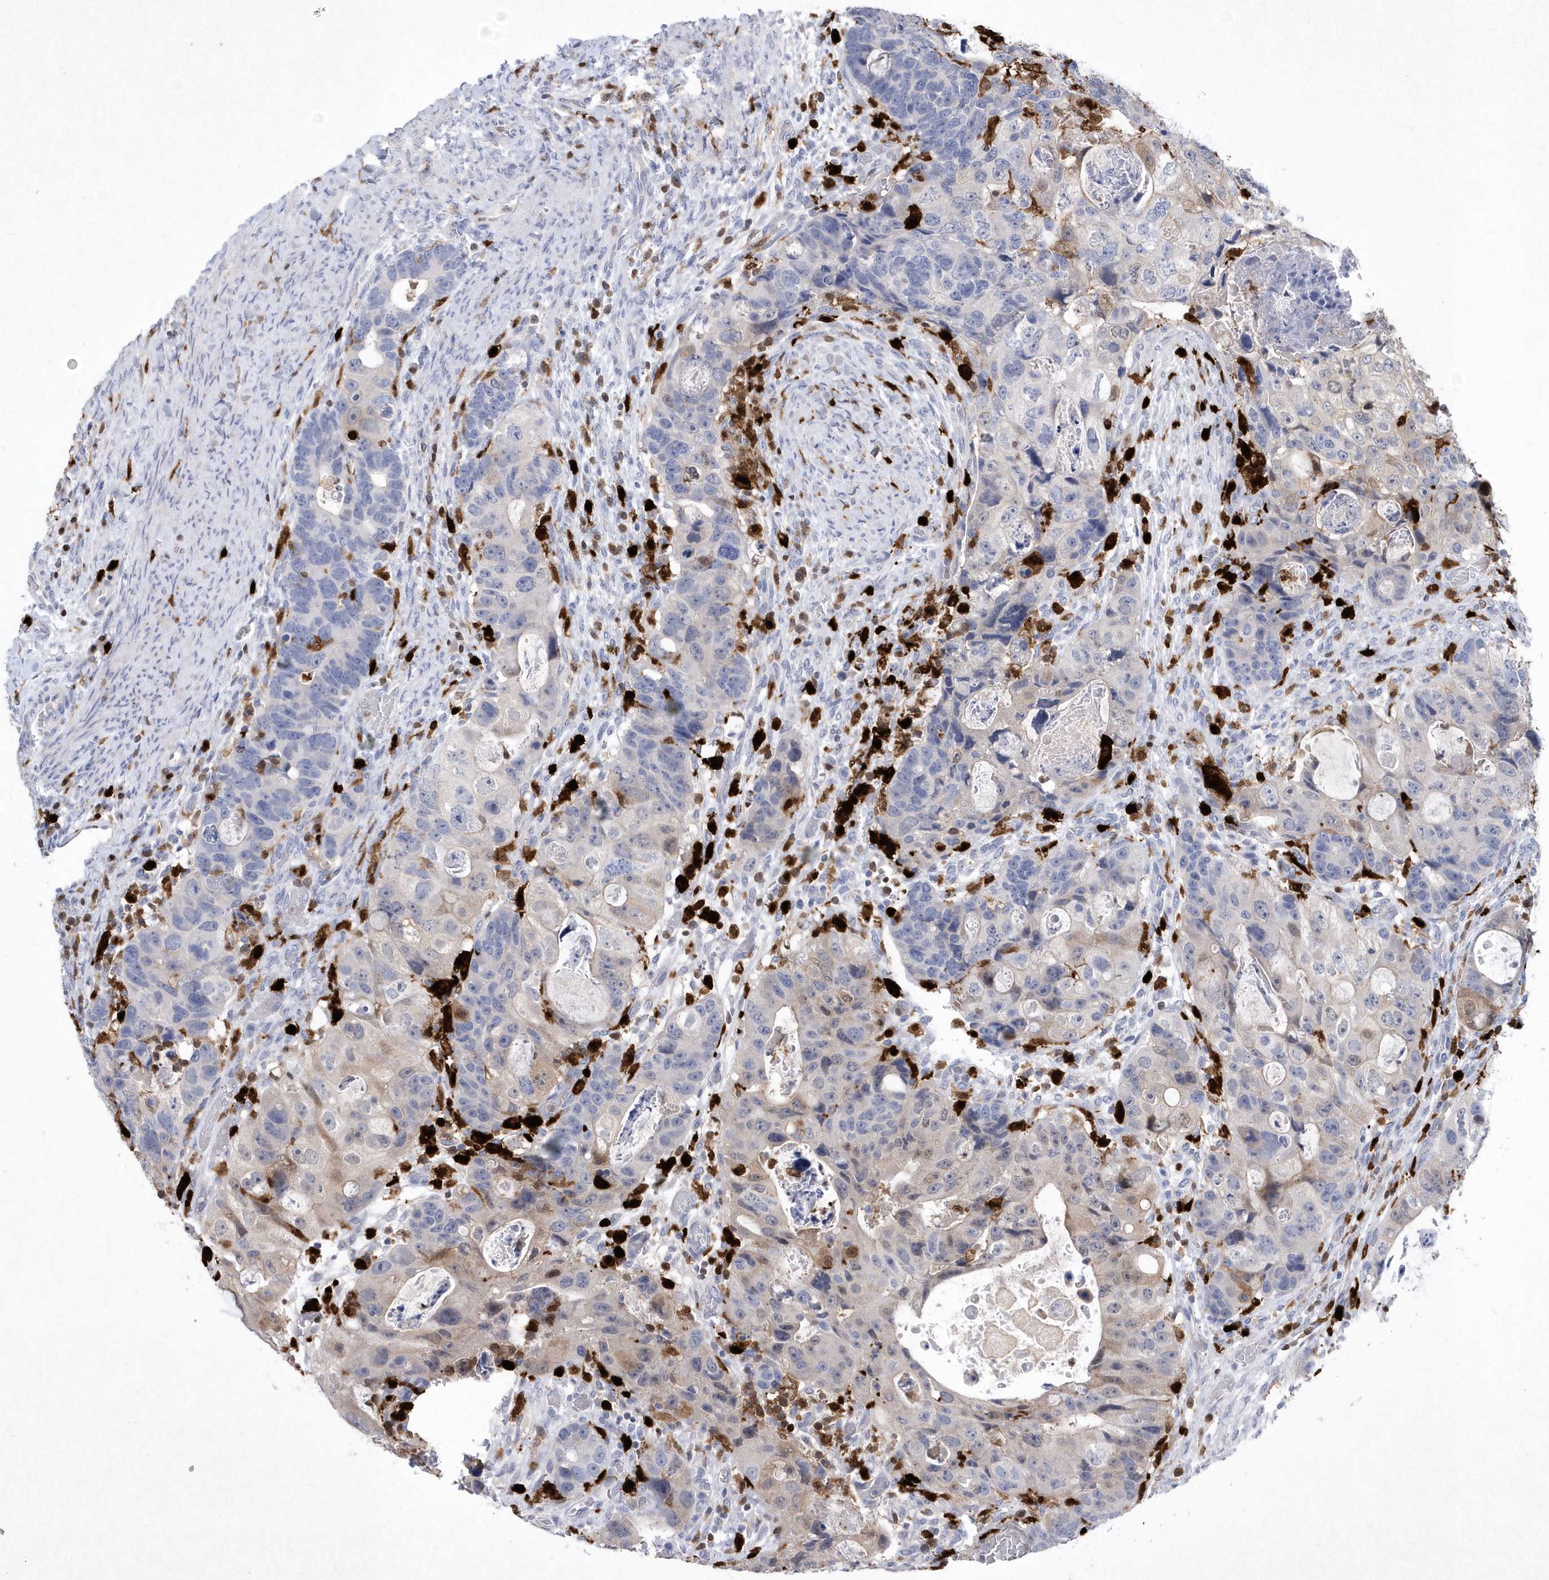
{"staining": {"intensity": "negative", "quantity": "none", "location": "none"}, "tissue": "colorectal cancer", "cell_type": "Tumor cells", "image_type": "cancer", "snomed": [{"axis": "morphology", "description": "Adenocarcinoma, NOS"}, {"axis": "topography", "description": "Rectum"}], "caption": "Tumor cells are negative for brown protein staining in adenocarcinoma (colorectal).", "gene": "BHLHA15", "patient": {"sex": "male", "age": 59}}